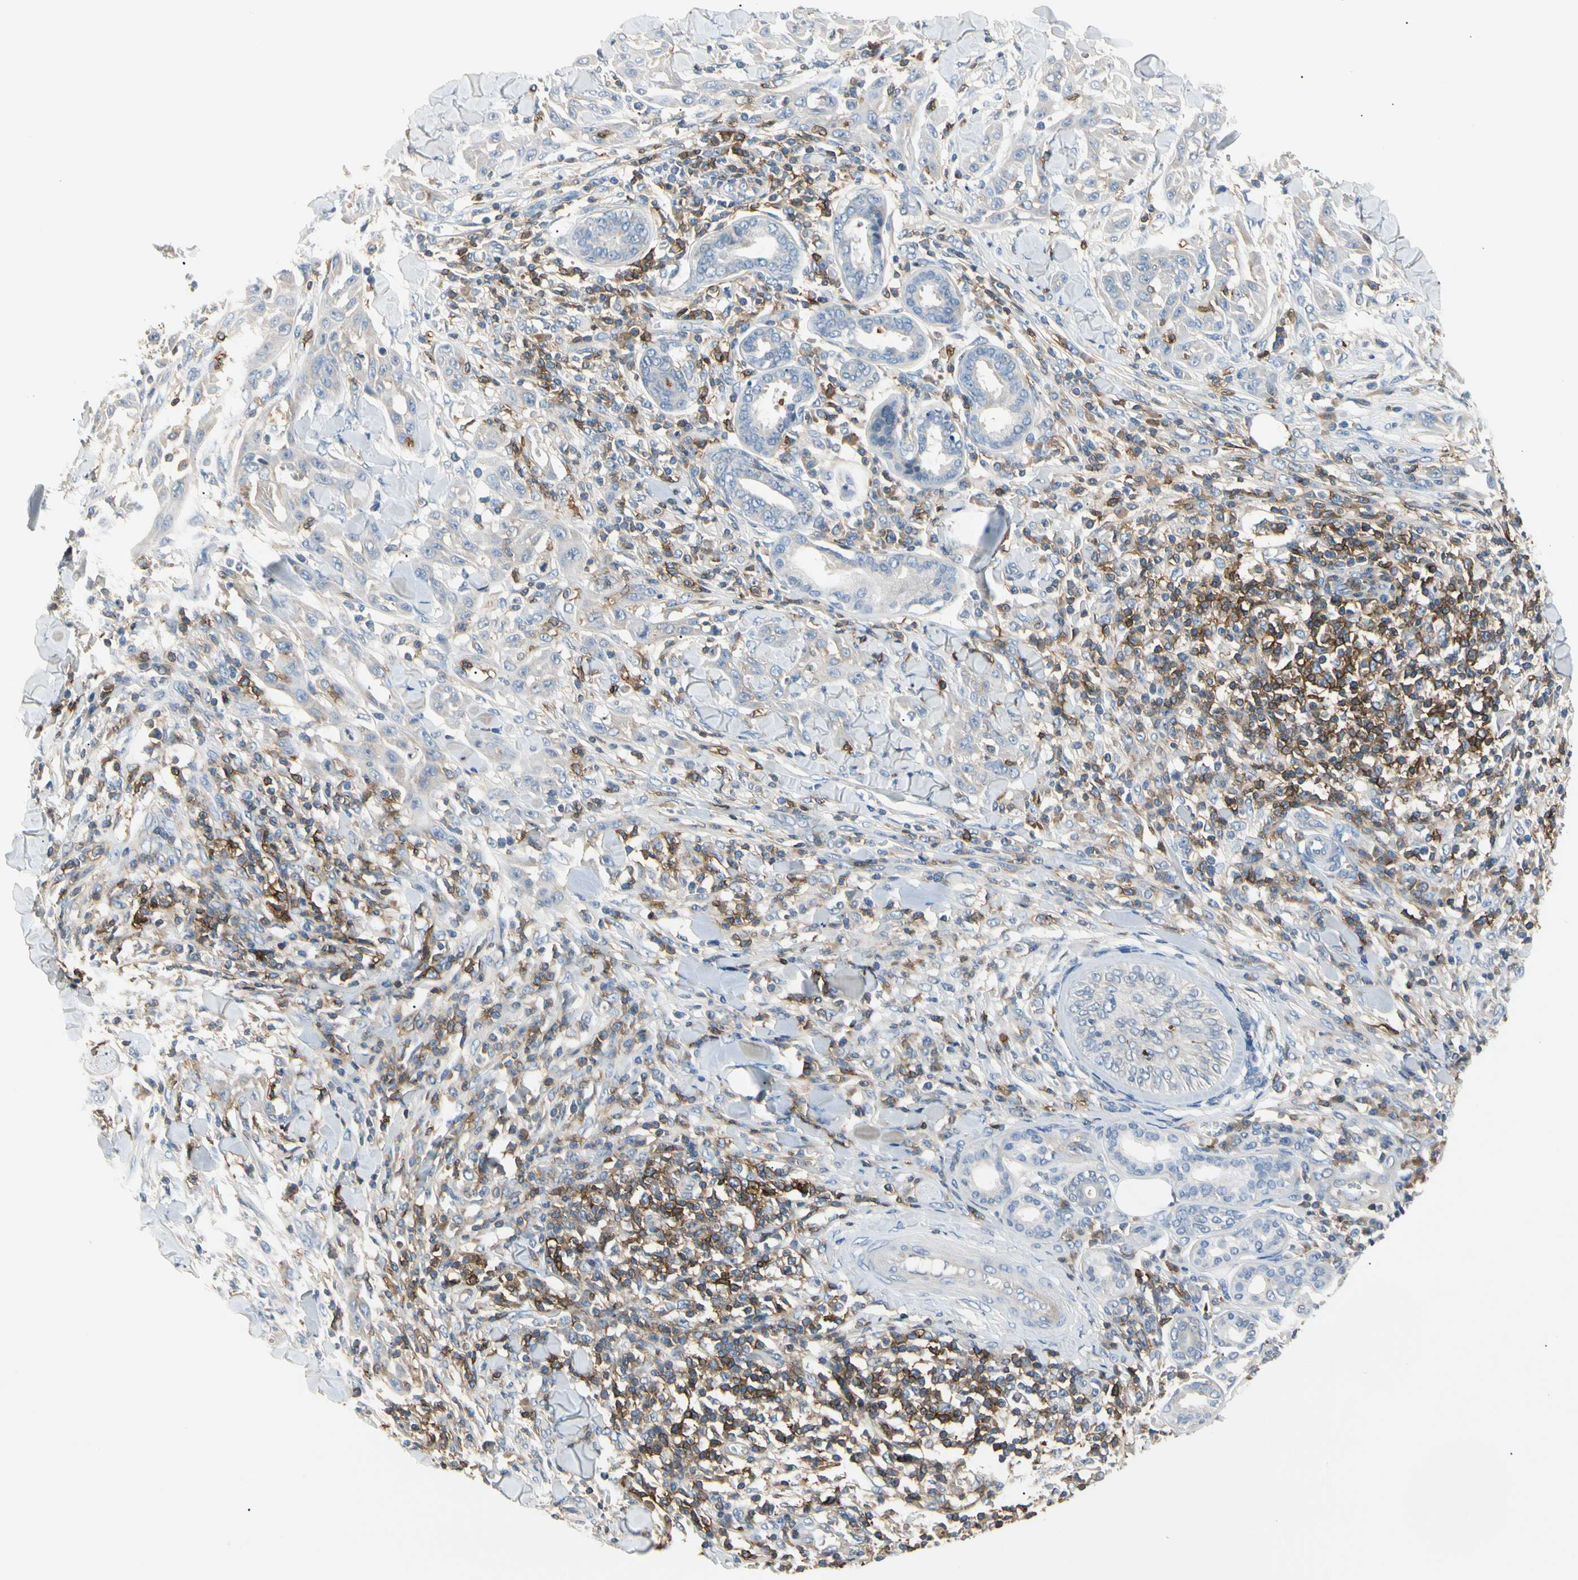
{"staining": {"intensity": "negative", "quantity": "none", "location": "none"}, "tissue": "skin cancer", "cell_type": "Tumor cells", "image_type": "cancer", "snomed": [{"axis": "morphology", "description": "Squamous cell carcinoma, NOS"}, {"axis": "topography", "description": "Skin"}], "caption": "Immunohistochemistry image of human skin cancer (squamous cell carcinoma) stained for a protein (brown), which exhibits no expression in tumor cells. (DAB (3,3'-diaminobenzidine) immunohistochemistry visualized using brightfield microscopy, high magnification).", "gene": "TNFRSF18", "patient": {"sex": "male", "age": 24}}